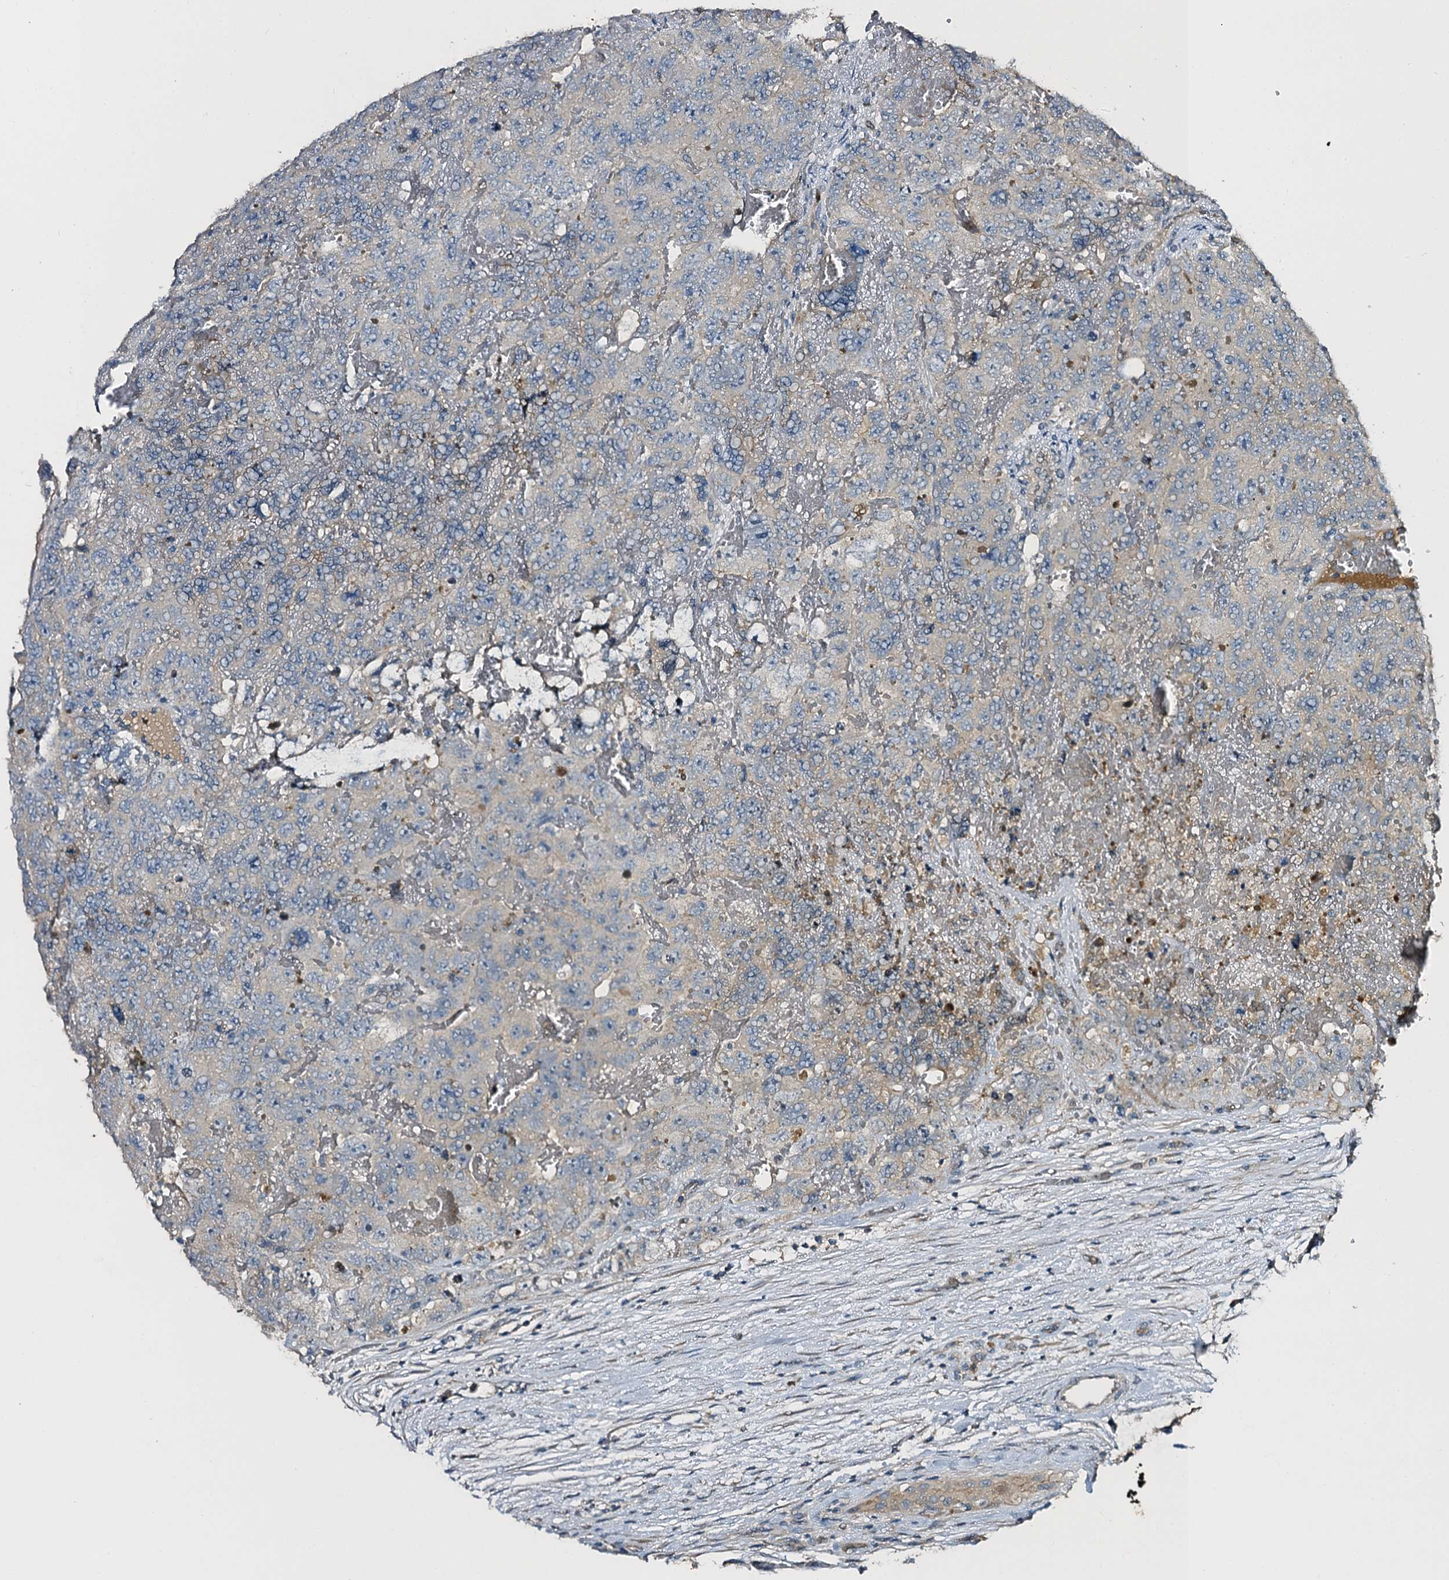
{"staining": {"intensity": "negative", "quantity": "none", "location": "none"}, "tissue": "testis cancer", "cell_type": "Tumor cells", "image_type": "cancer", "snomed": [{"axis": "morphology", "description": "Carcinoma, Embryonal, NOS"}, {"axis": "topography", "description": "Testis"}], "caption": "This is an immunohistochemistry histopathology image of embryonal carcinoma (testis). There is no positivity in tumor cells.", "gene": "SLC11A2", "patient": {"sex": "male", "age": 45}}